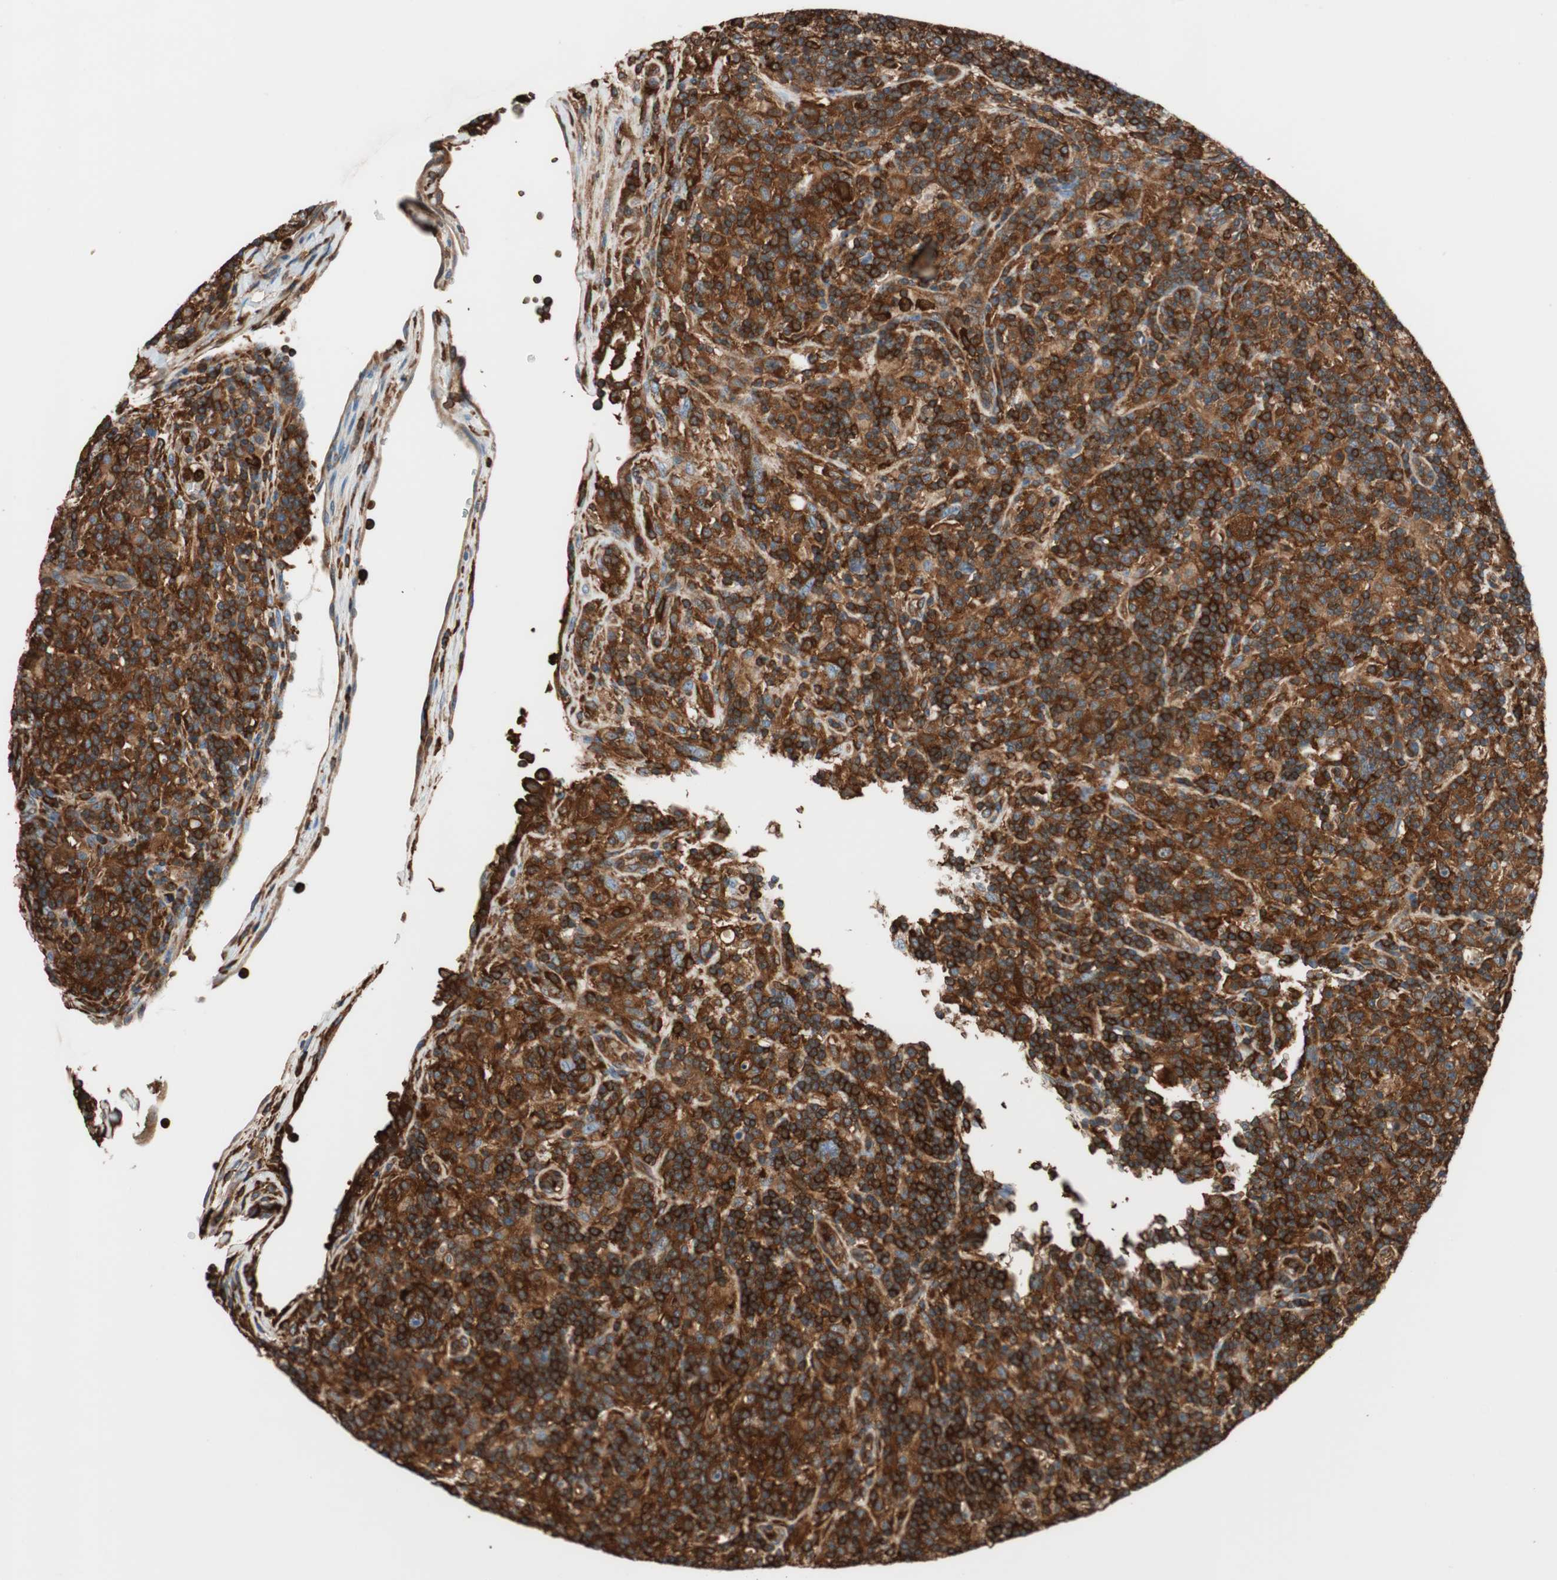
{"staining": {"intensity": "strong", "quantity": ">75%", "location": "cytoplasmic/membranous"}, "tissue": "lymphoma", "cell_type": "Tumor cells", "image_type": "cancer", "snomed": [{"axis": "morphology", "description": "Hodgkin's disease, NOS"}, {"axis": "topography", "description": "Lymph node"}], "caption": "An IHC micrograph of tumor tissue is shown. Protein staining in brown labels strong cytoplasmic/membranous positivity in lymphoma within tumor cells.", "gene": "VASP", "patient": {"sex": "male", "age": 70}}